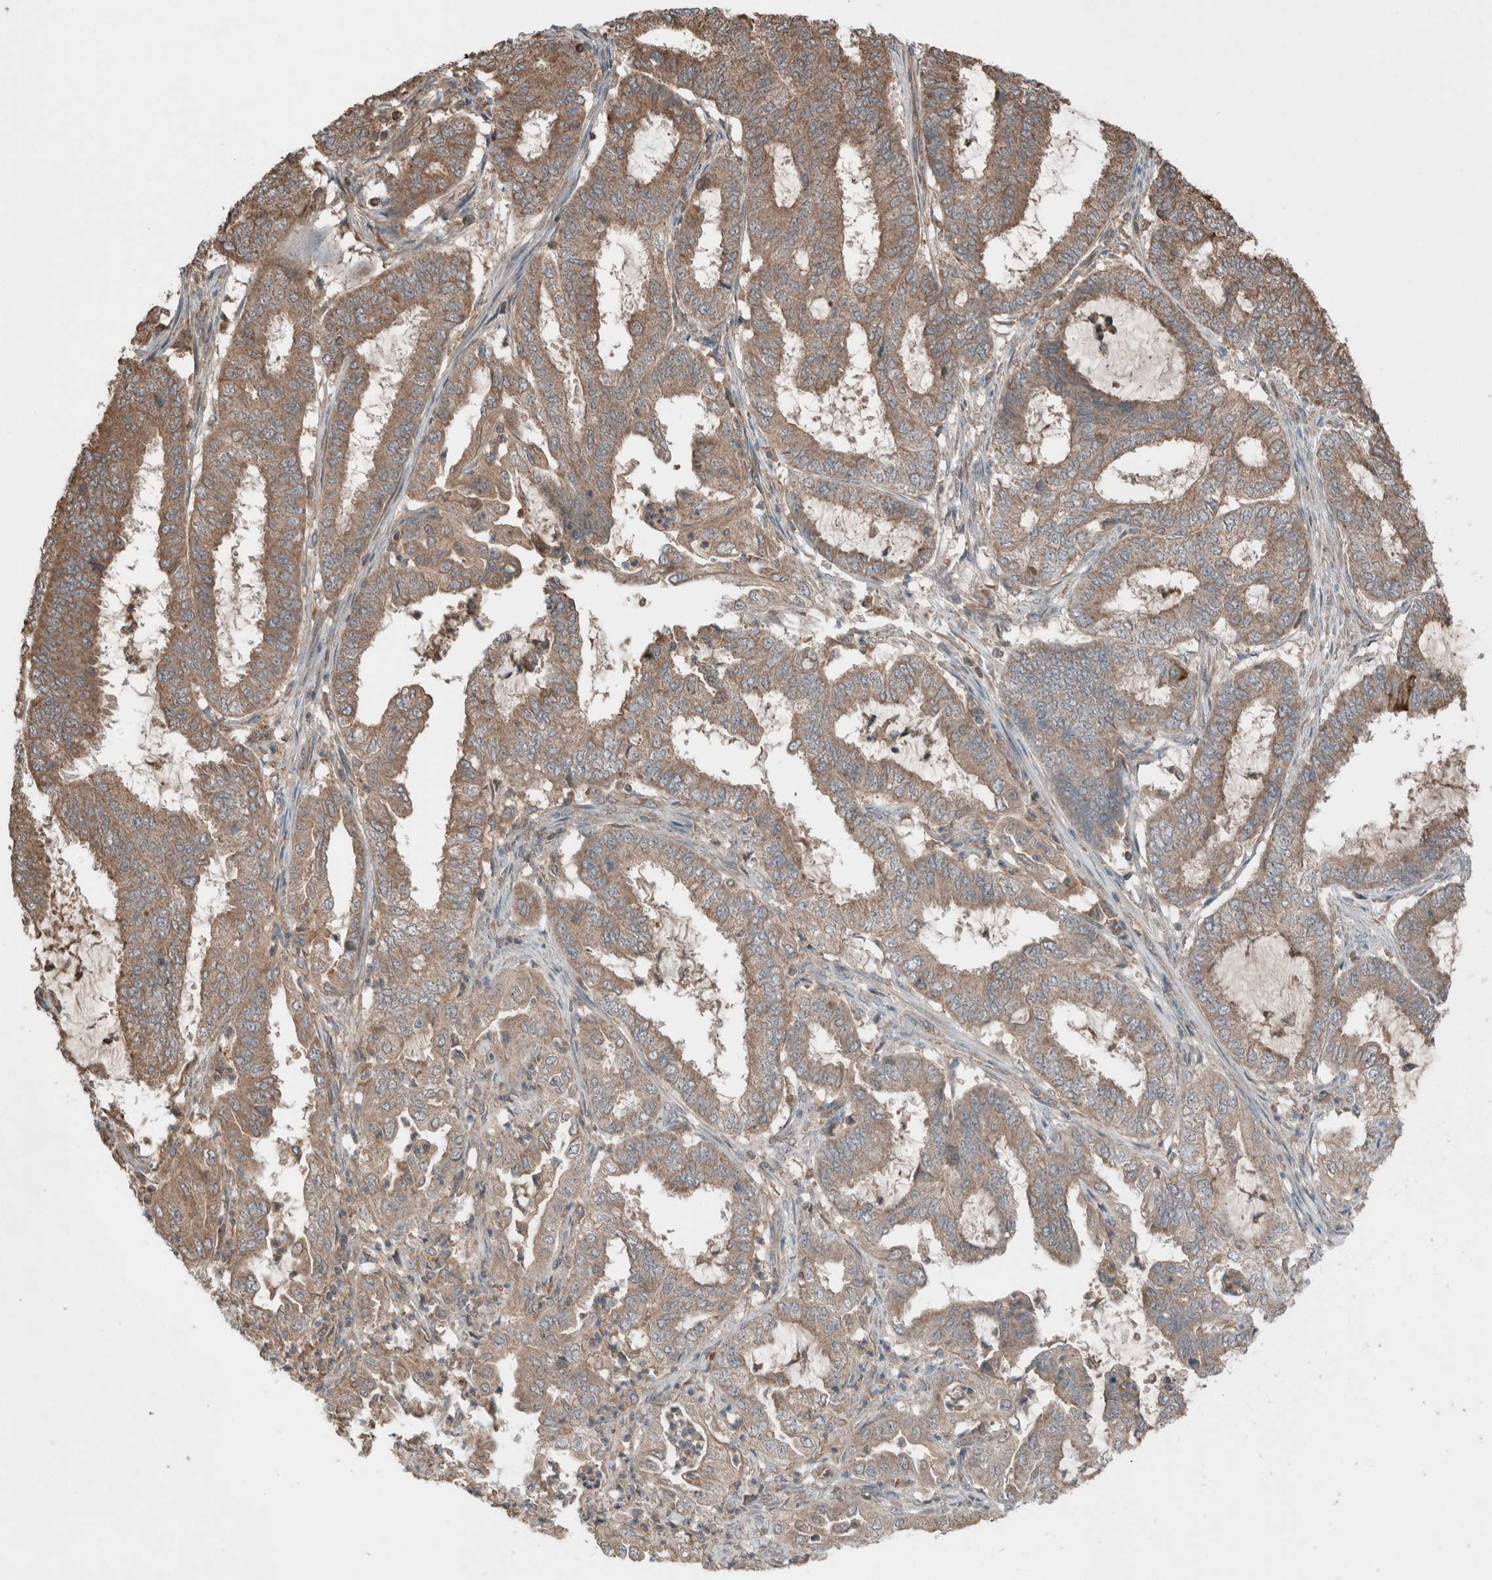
{"staining": {"intensity": "moderate", "quantity": ">75%", "location": "cytoplasmic/membranous"}, "tissue": "endometrial cancer", "cell_type": "Tumor cells", "image_type": "cancer", "snomed": [{"axis": "morphology", "description": "Adenocarcinoma, NOS"}, {"axis": "topography", "description": "Endometrium"}], "caption": "Protein staining shows moderate cytoplasmic/membranous staining in approximately >75% of tumor cells in endometrial cancer (adenocarcinoma). (Stains: DAB in brown, nuclei in blue, Microscopy: brightfield microscopy at high magnification).", "gene": "KLK14", "patient": {"sex": "female", "age": 51}}